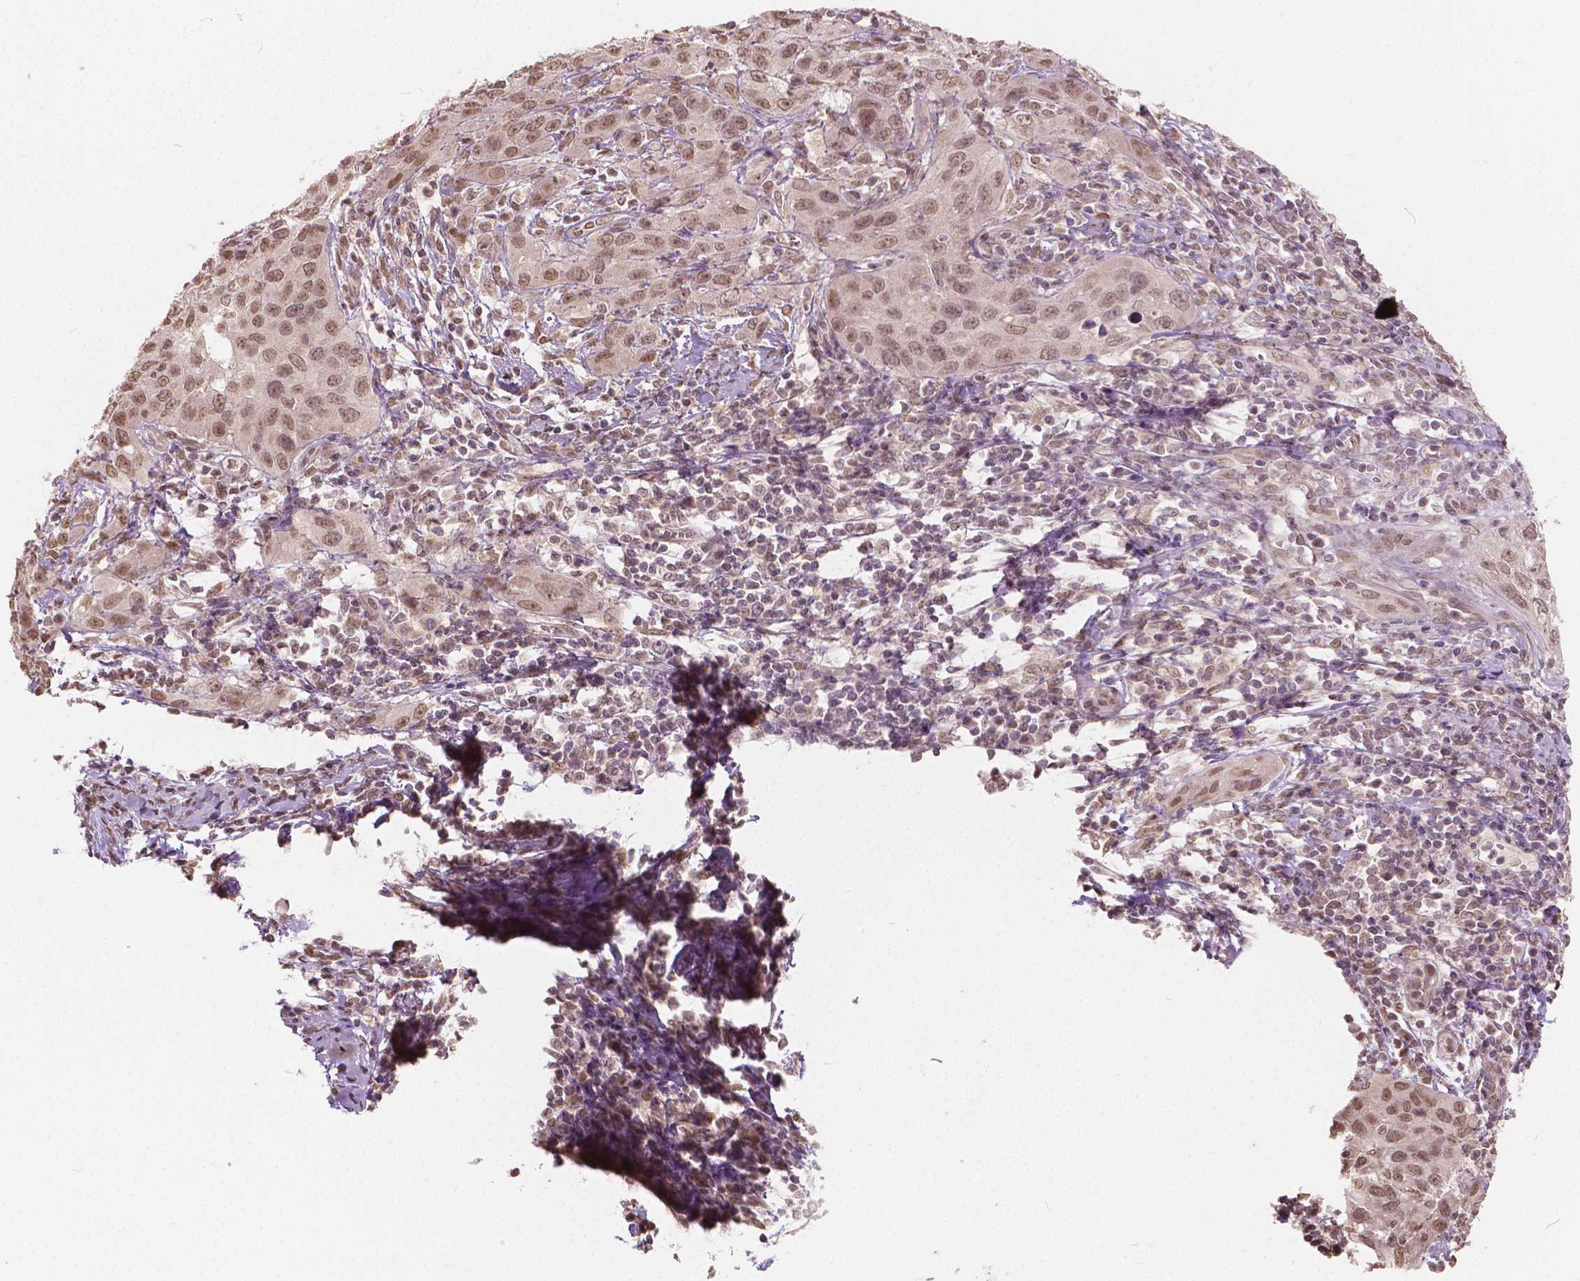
{"staining": {"intensity": "moderate", "quantity": ">75%", "location": "nuclear"}, "tissue": "cervical cancer", "cell_type": "Tumor cells", "image_type": "cancer", "snomed": [{"axis": "morphology", "description": "Normal tissue, NOS"}, {"axis": "morphology", "description": "Squamous cell carcinoma, NOS"}, {"axis": "topography", "description": "Cervix"}], "caption": "This image reveals immunohistochemistry staining of squamous cell carcinoma (cervical), with medium moderate nuclear expression in about >75% of tumor cells.", "gene": "HOXA10", "patient": {"sex": "female", "age": 51}}